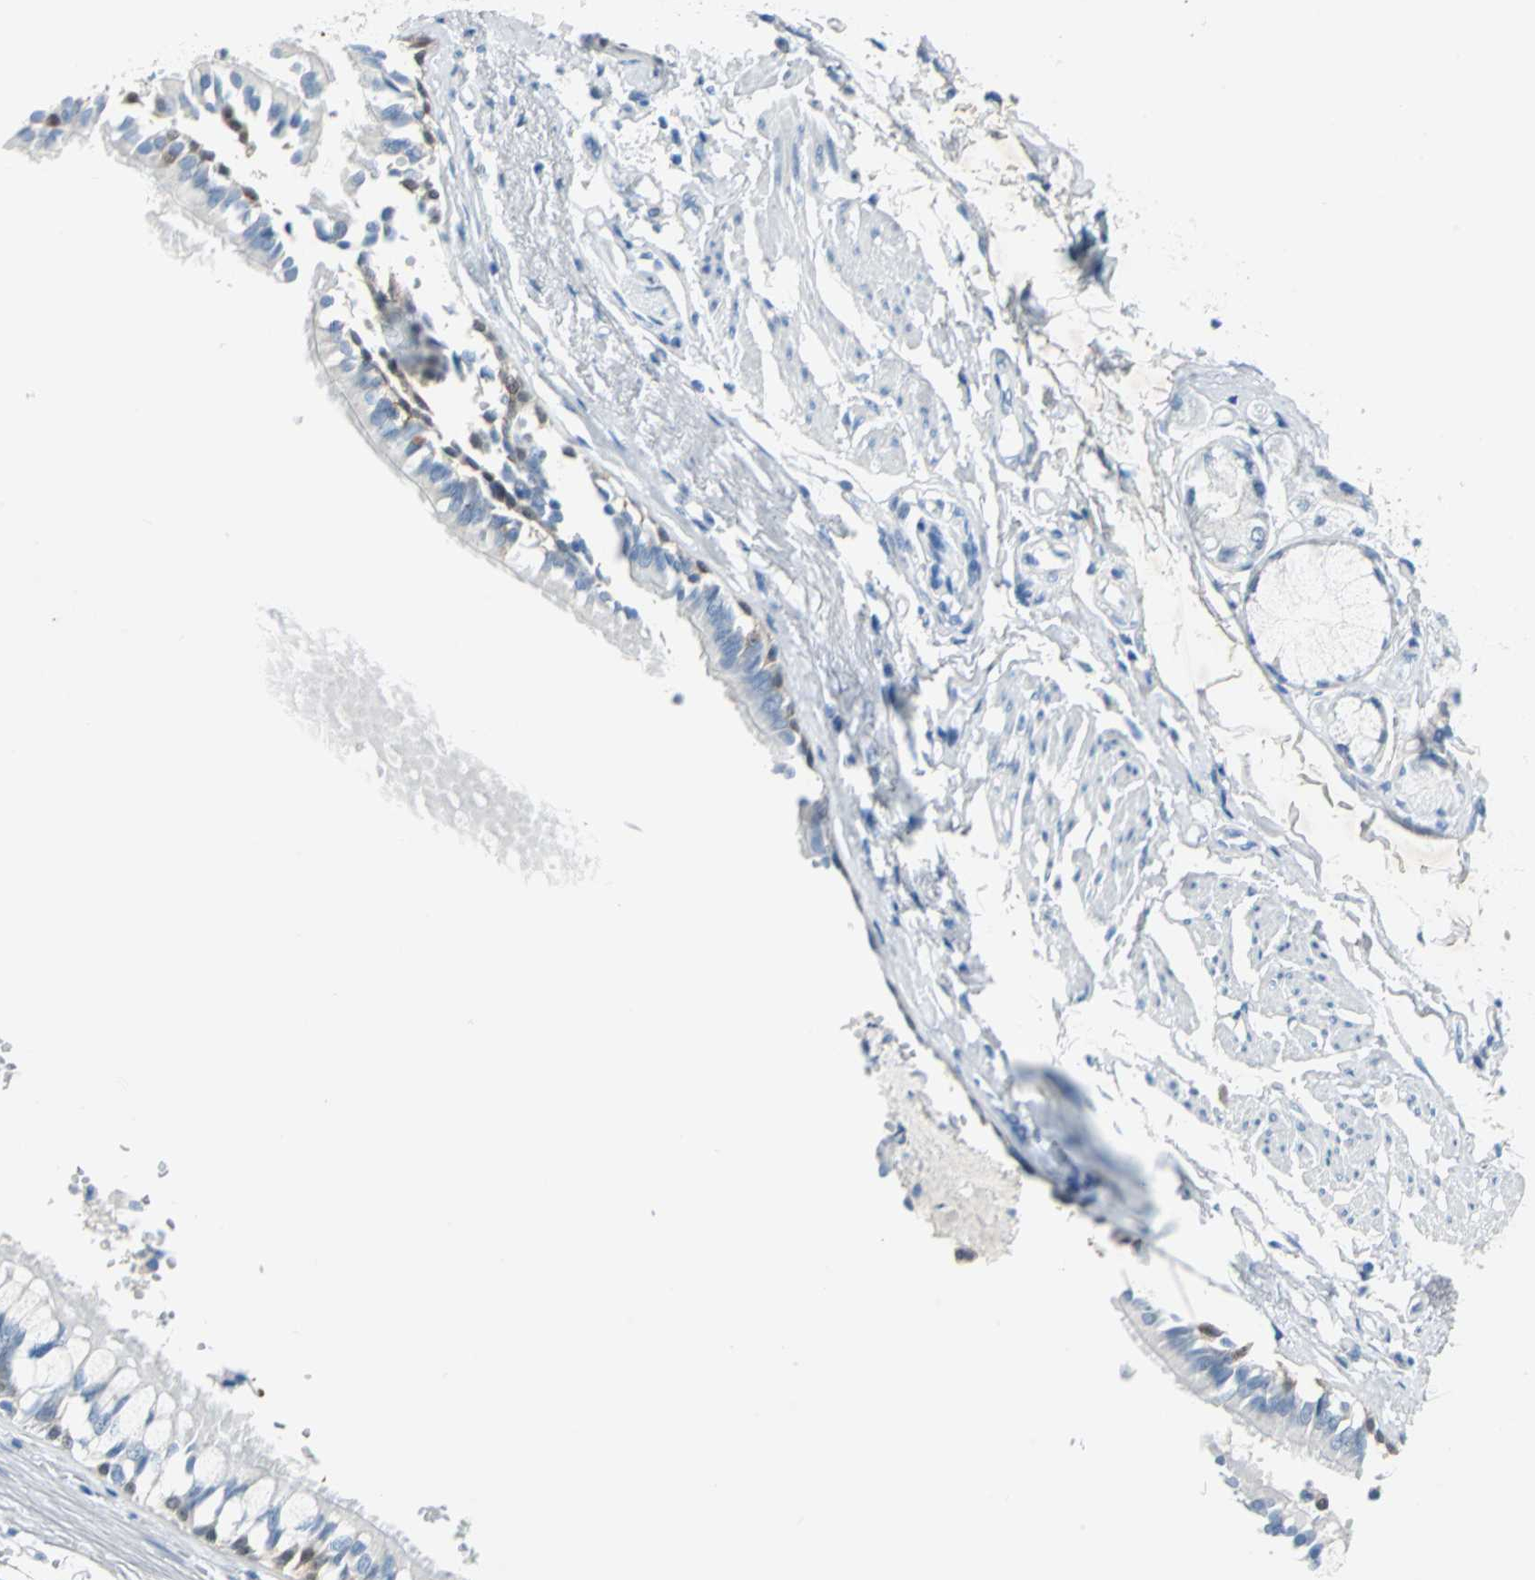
{"staining": {"intensity": "moderate", "quantity": "25%-75%", "location": "cytoplasmic/membranous"}, "tissue": "bronchus", "cell_type": "Respiratory epithelial cells", "image_type": "normal", "snomed": [{"axis": "morphology", "description": "Normal tissue, NOS"}, {"axis": "topography", "description": "Bronchus"}, {"axis": "topography", "description": "Lung"}], "caption": "Immunohistochemistry staining of unremarkable bronchus, which demonstrates medium levels of moderate cytoplasmic/membranous expression in approximately 25%-75% of respiratory epithelial cells indicating moderate cytoplasmic/membranous protein staining. The staining was performed using DAB (brown) for protein detection and nuclei were counterstained in hematoxylin (blue).", "gene": "SFN", "patient": {"sex": "female", "age": 56}}